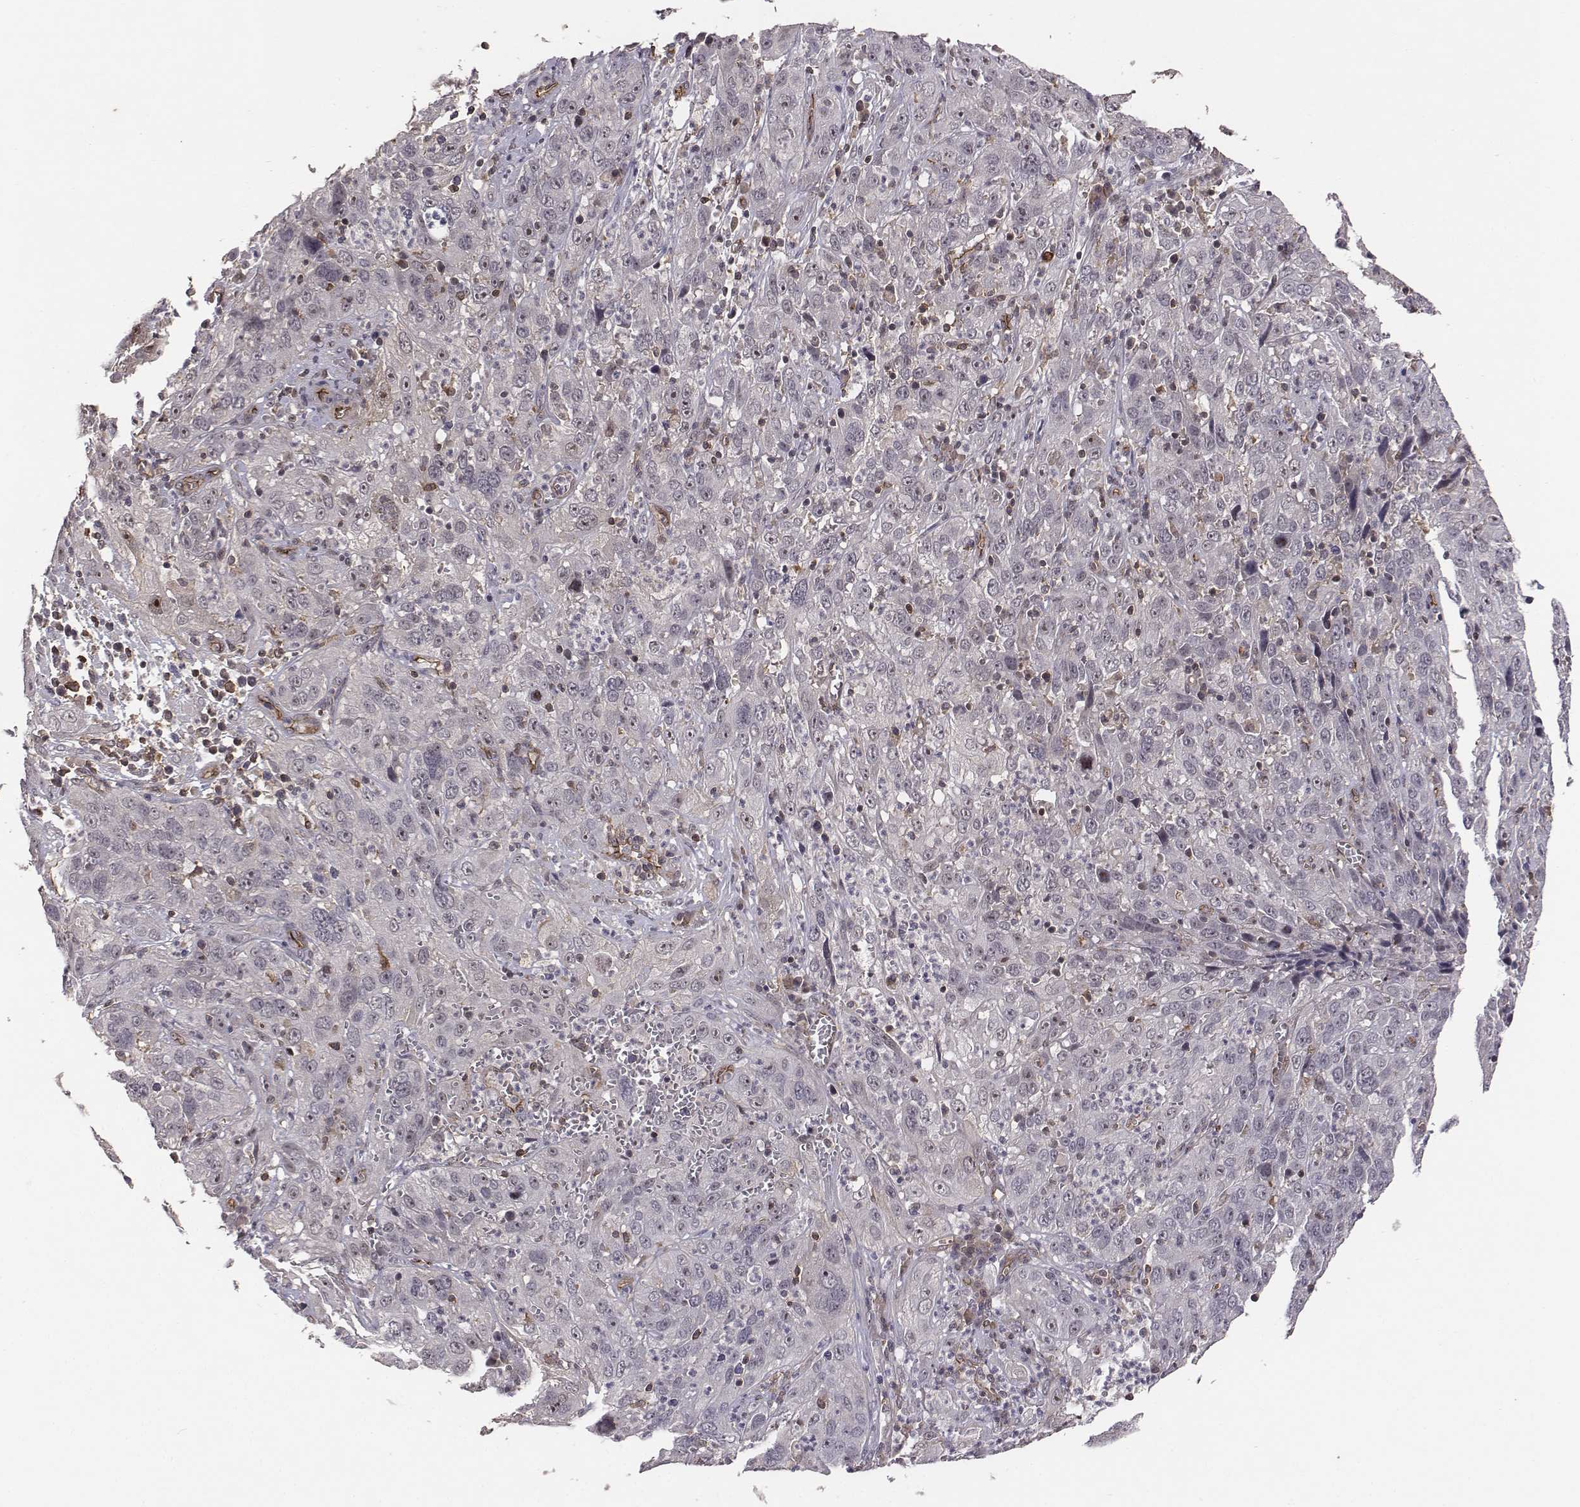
{"staining": {"intensity": "negative", "quantity": "none", "location": "none"}, "tissue": "cervical cancer", "cell_type": "Tumor cells", "image_type": "cancer", "snomed": [{"axis": "morphology", "description": "Squamous cell carcinoma, NOS"}, {"axis": "topography", "description": "Cervix"}], "caption": "Cervical squamous cell carcinoma was stained to show a protein in brown. There is no significant positivity in tumor cells.", "gene": "PTPRG", "patient": {"sex": "female", "age": 32}}